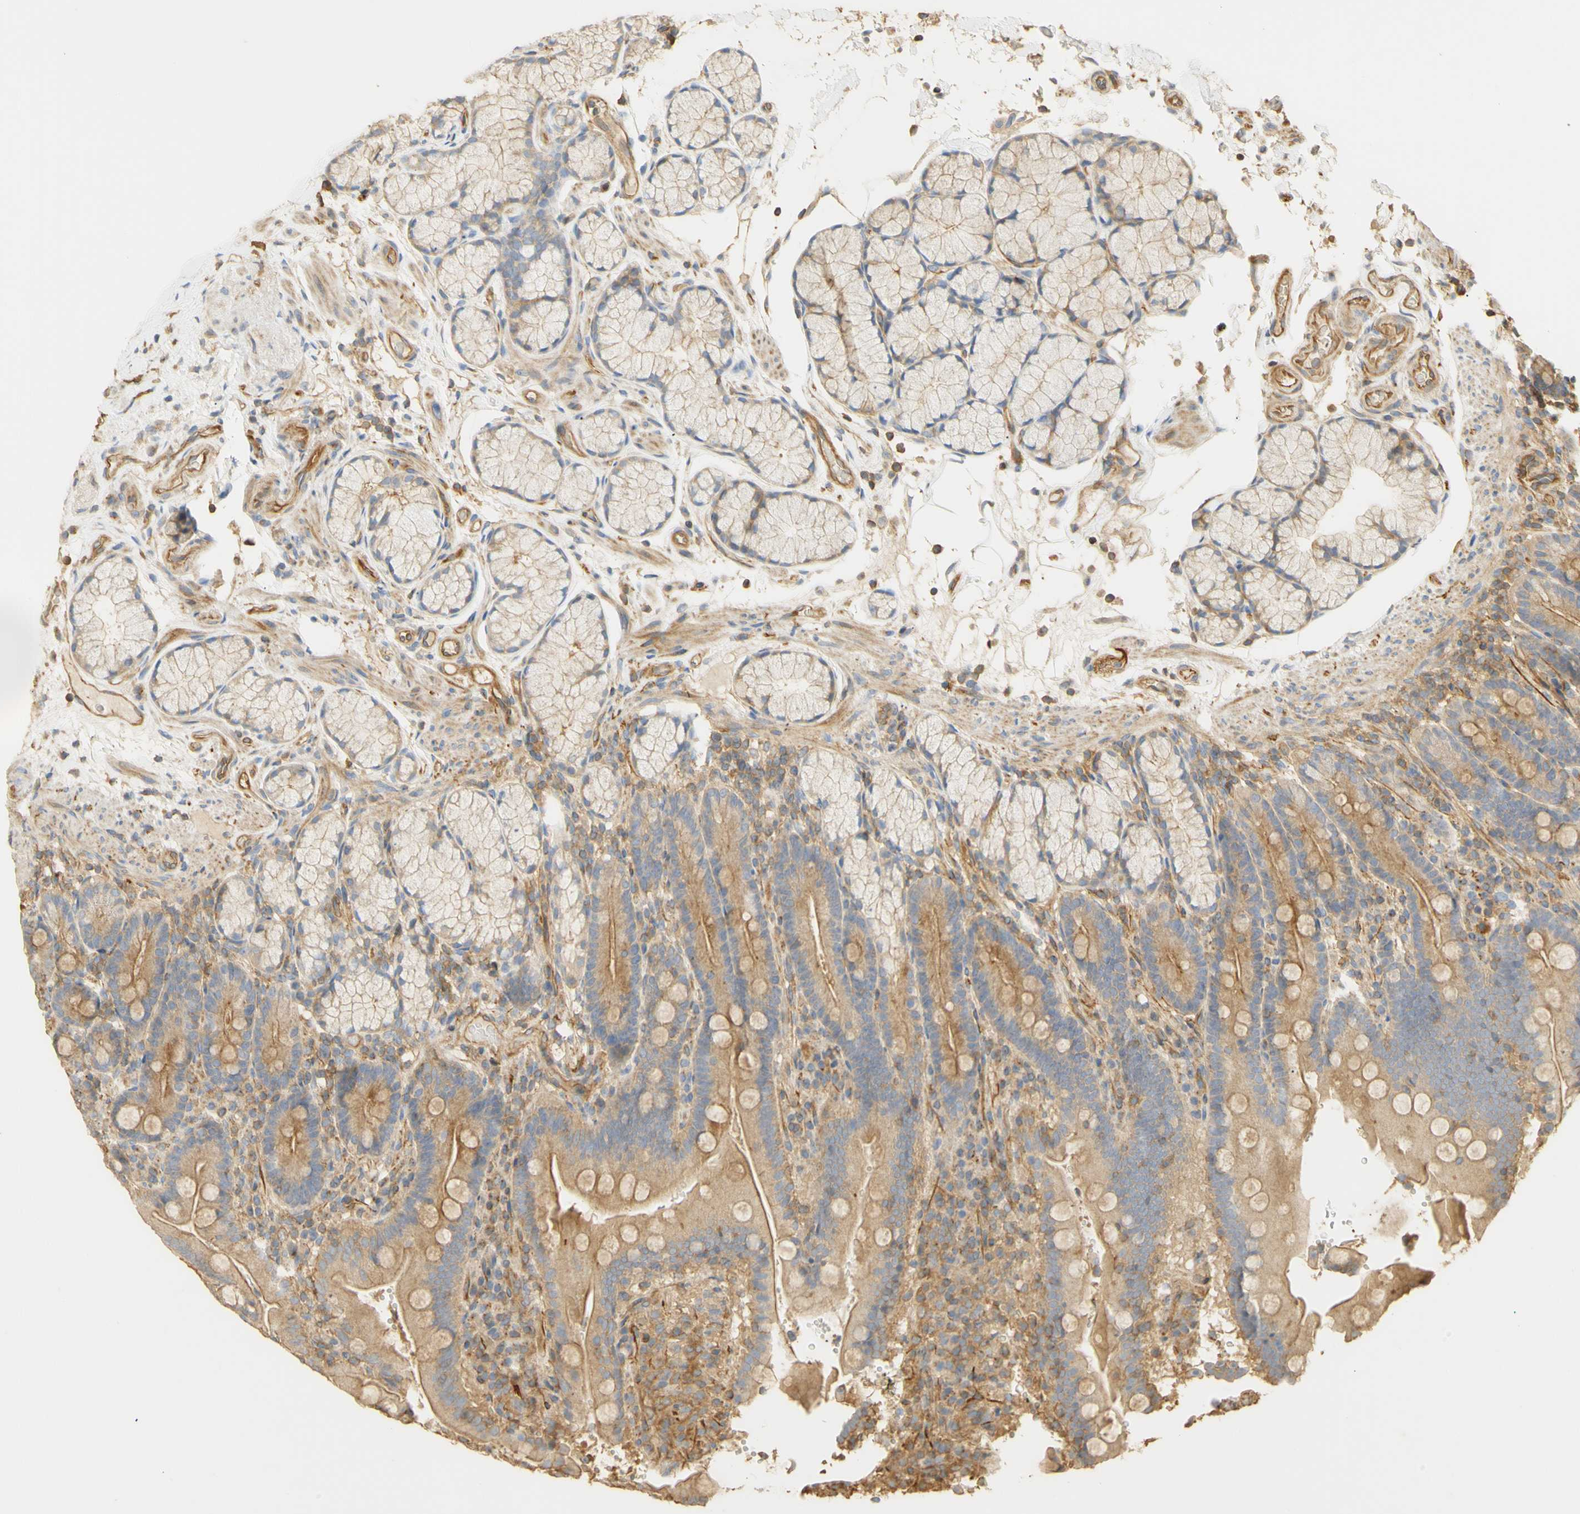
{"staining": {"intensity": "moderate", "quantity": ">75%", "location": "cytoplasmic/membranous"}, "tissue": "duodenum", "cell_type": "Glandular cells", "image_type": "normal", "snomed": [{"axis": "morphology", "description": "Normal tissue, NOS"}, {"axis": "topography", "description": "Small intestine, NOS"}], "caption": "Duodenum stained with IHC shows moderate cytoplasmic/membranous expression in approximately >75% of glandular cells. The staining is performed using DAB (3,3'-diaminobenzidine) brown chromogen to label protein expression. The nuclei are counter-stained blue using hematoxylin.", "gene": "KCNE4", "patient": {"sex": "female", "age": 71}}